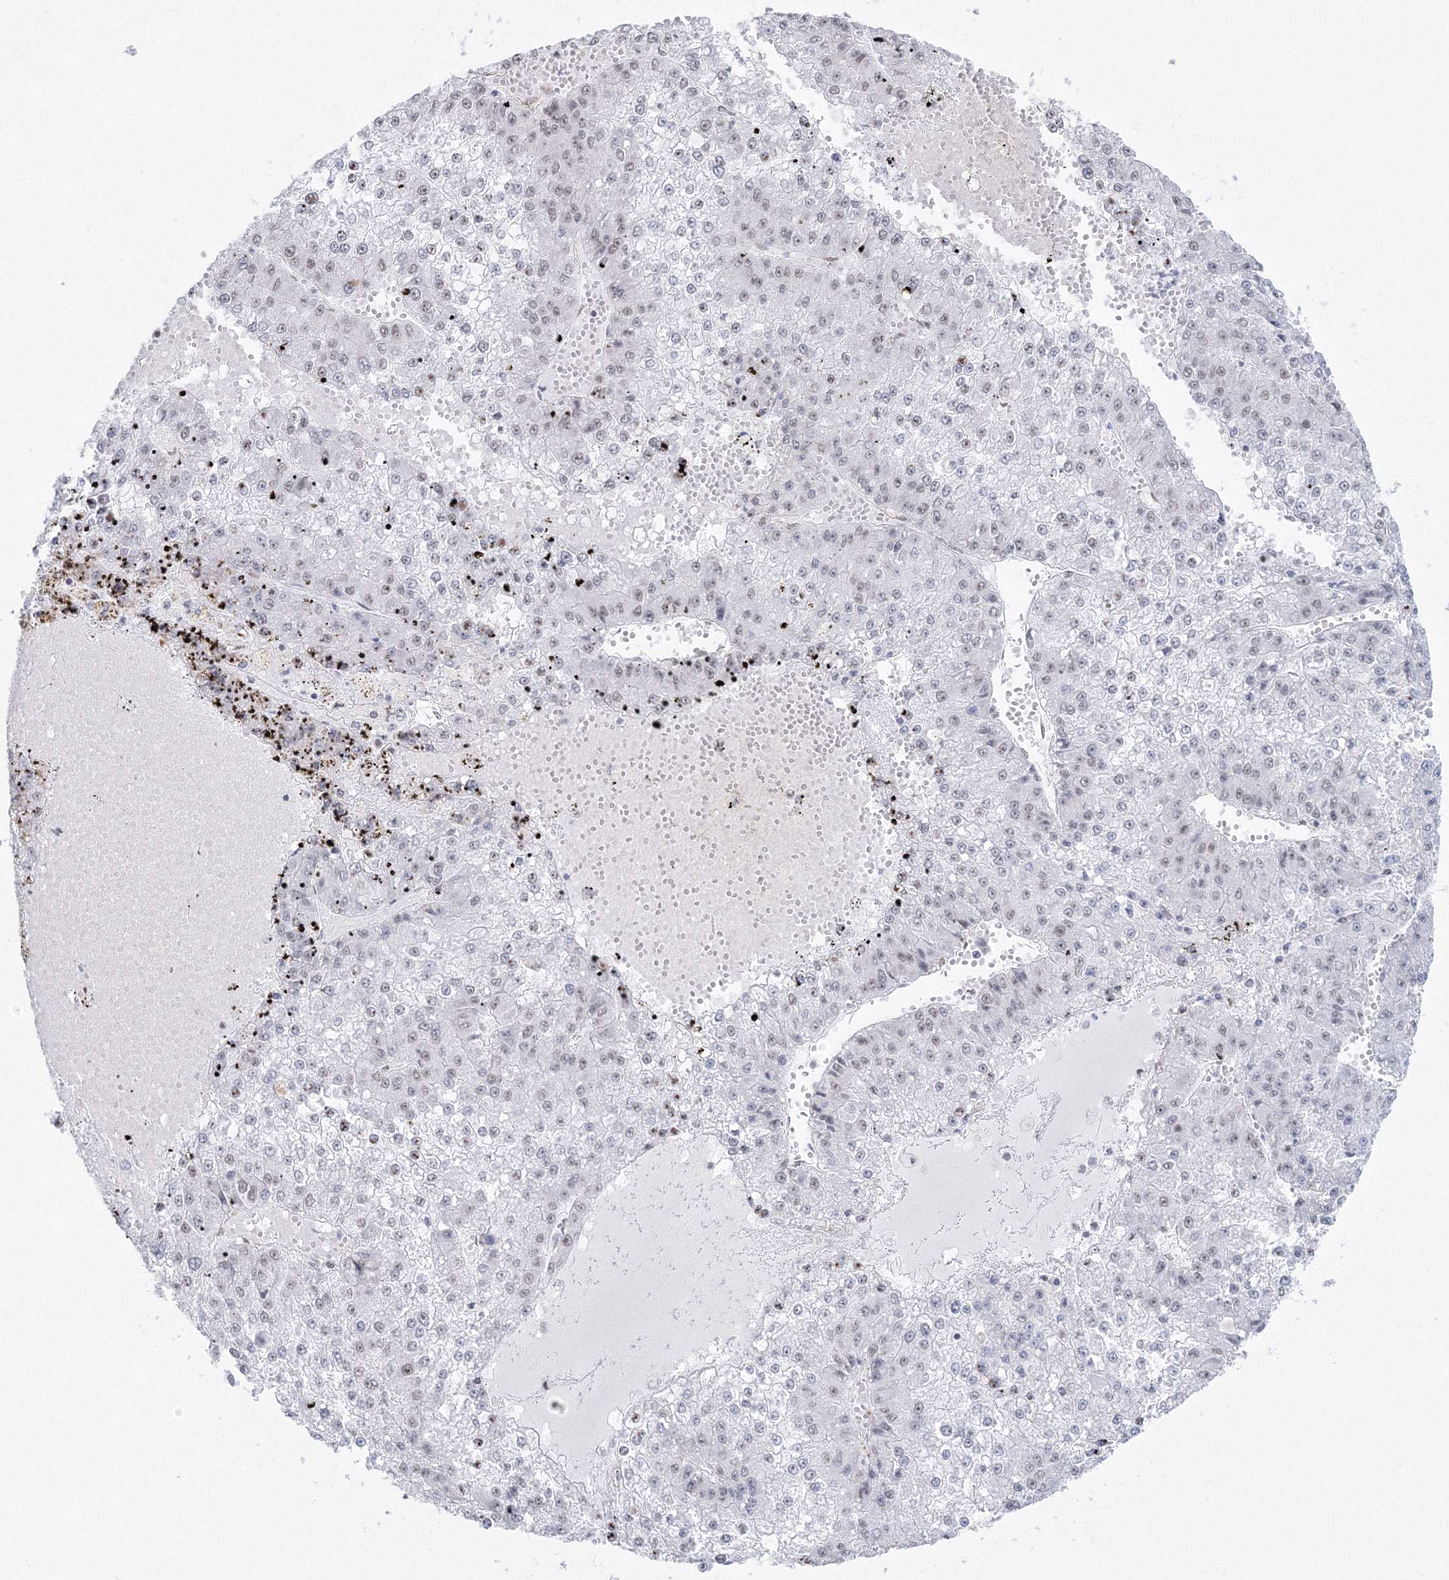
{"staining": {"intensity": "negative", "quantity": "none", "location": "none"}, "tissue": "liver cancer", "cell_type": "Tumor cells", "image_type": "cancer", "snomed": [{"axis": "morphology", "description": "Carcinoma, Hepatocellular, NOS"}, {"axis": "topography", "description": "Liver"}], "caption": "The photomicrograph shows no significant staining in tumor cells of liver cancer. (DAB immunohistochemistry (IHC) with hematoxylin counter stain).", "gene": "ZNF638", "patient": {"sex": "female", "age": 73}}